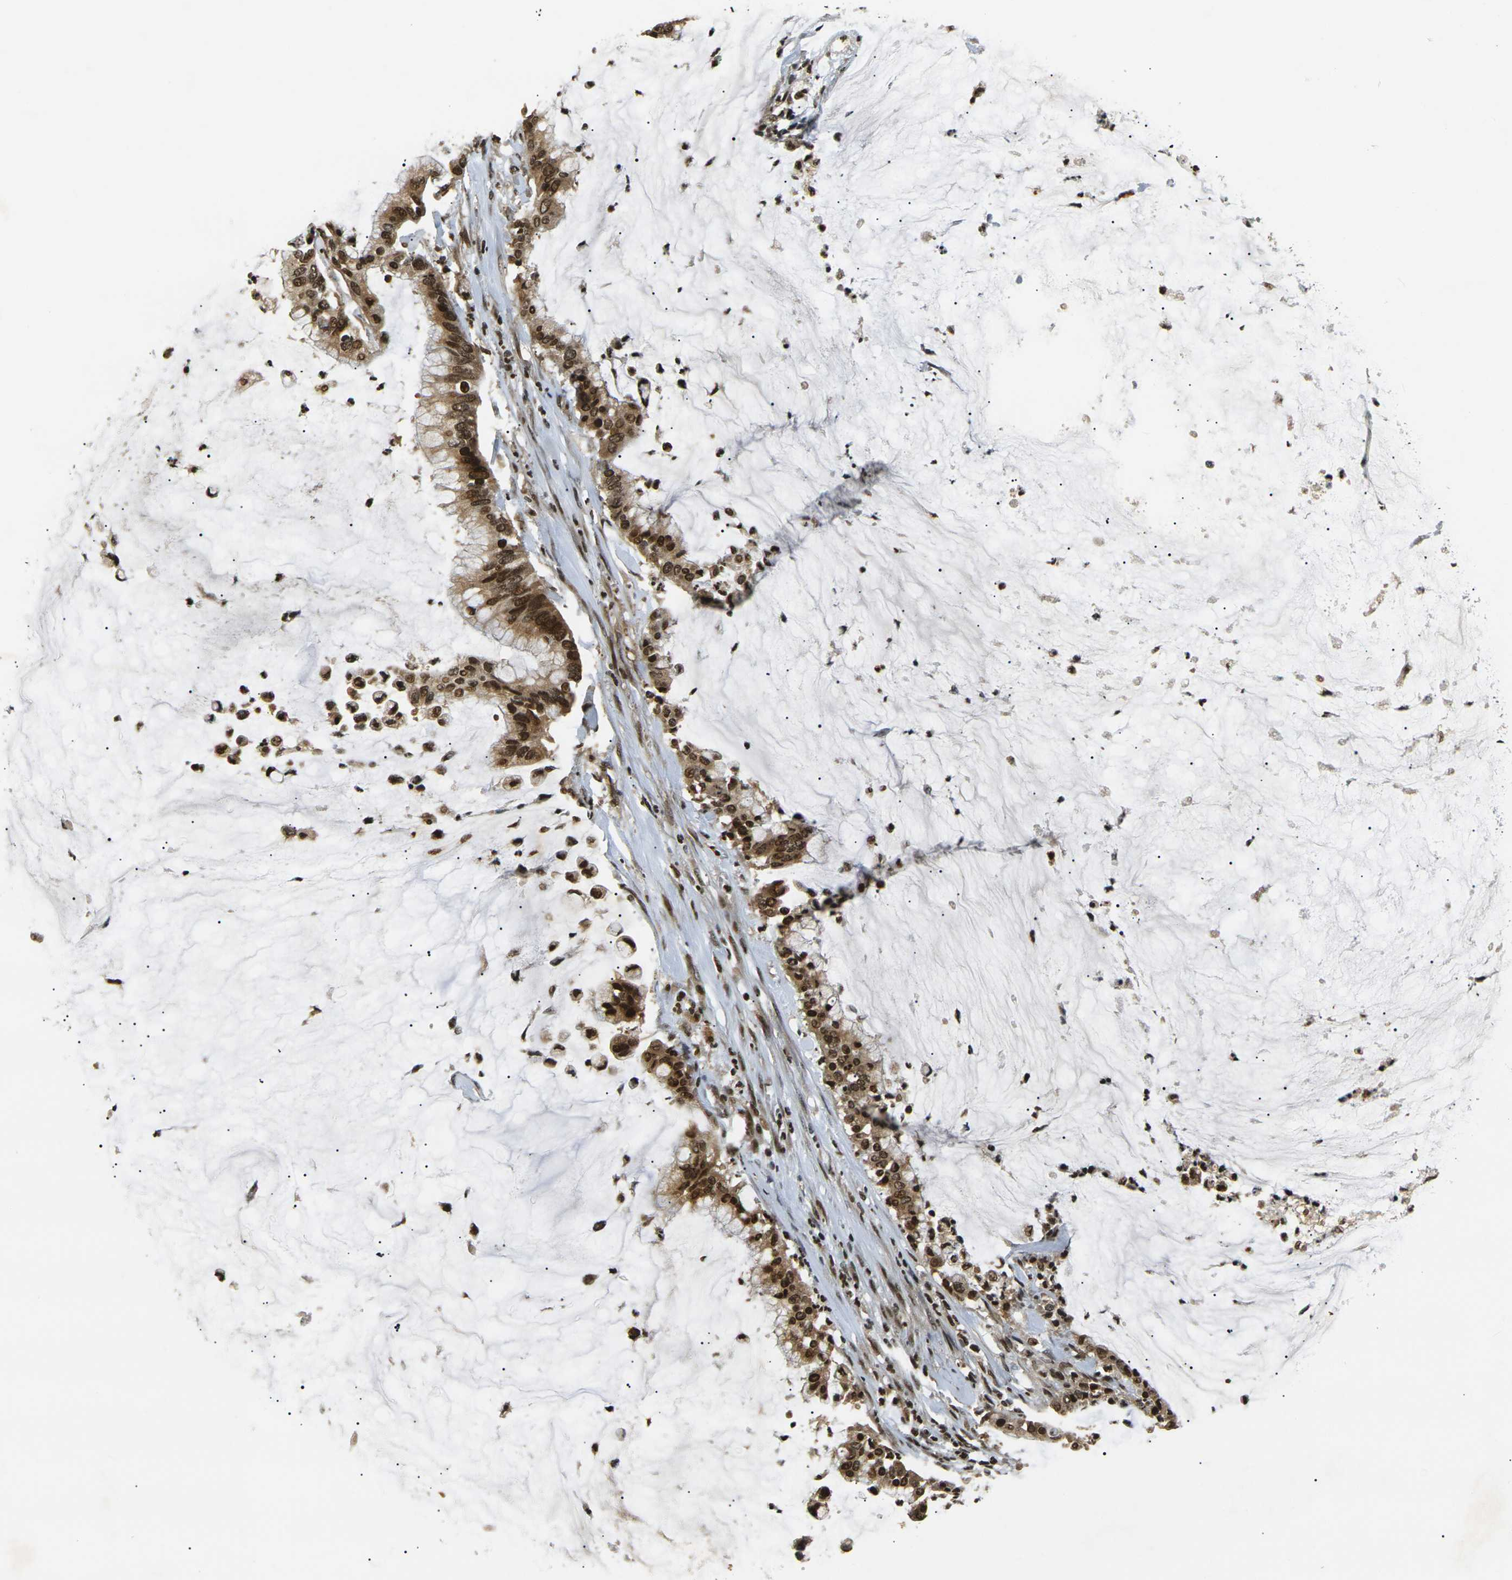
{"staining": {"intensity": "strong", "quantity": ">75%", "location": "cytoplasmic/membranous,nuclear"}, "tissue": "pancreatic cancer", "cell_type": "Tumor cells", "image_type": "cancer", "snomed": [{"axis": "morphology", "description": "Adenocarcinoma, NOS"}, {"axis": "topography", "description": "Pancreas"}], "caption": "Strong cytoplasmic/membranous and nuclear protein staining is appreciated in approximately >75% of tumor cells in adenocarcinoma (pancreatic).", "gene": "ACTL6A", "patient": {"sex": "male", "age": 41}}